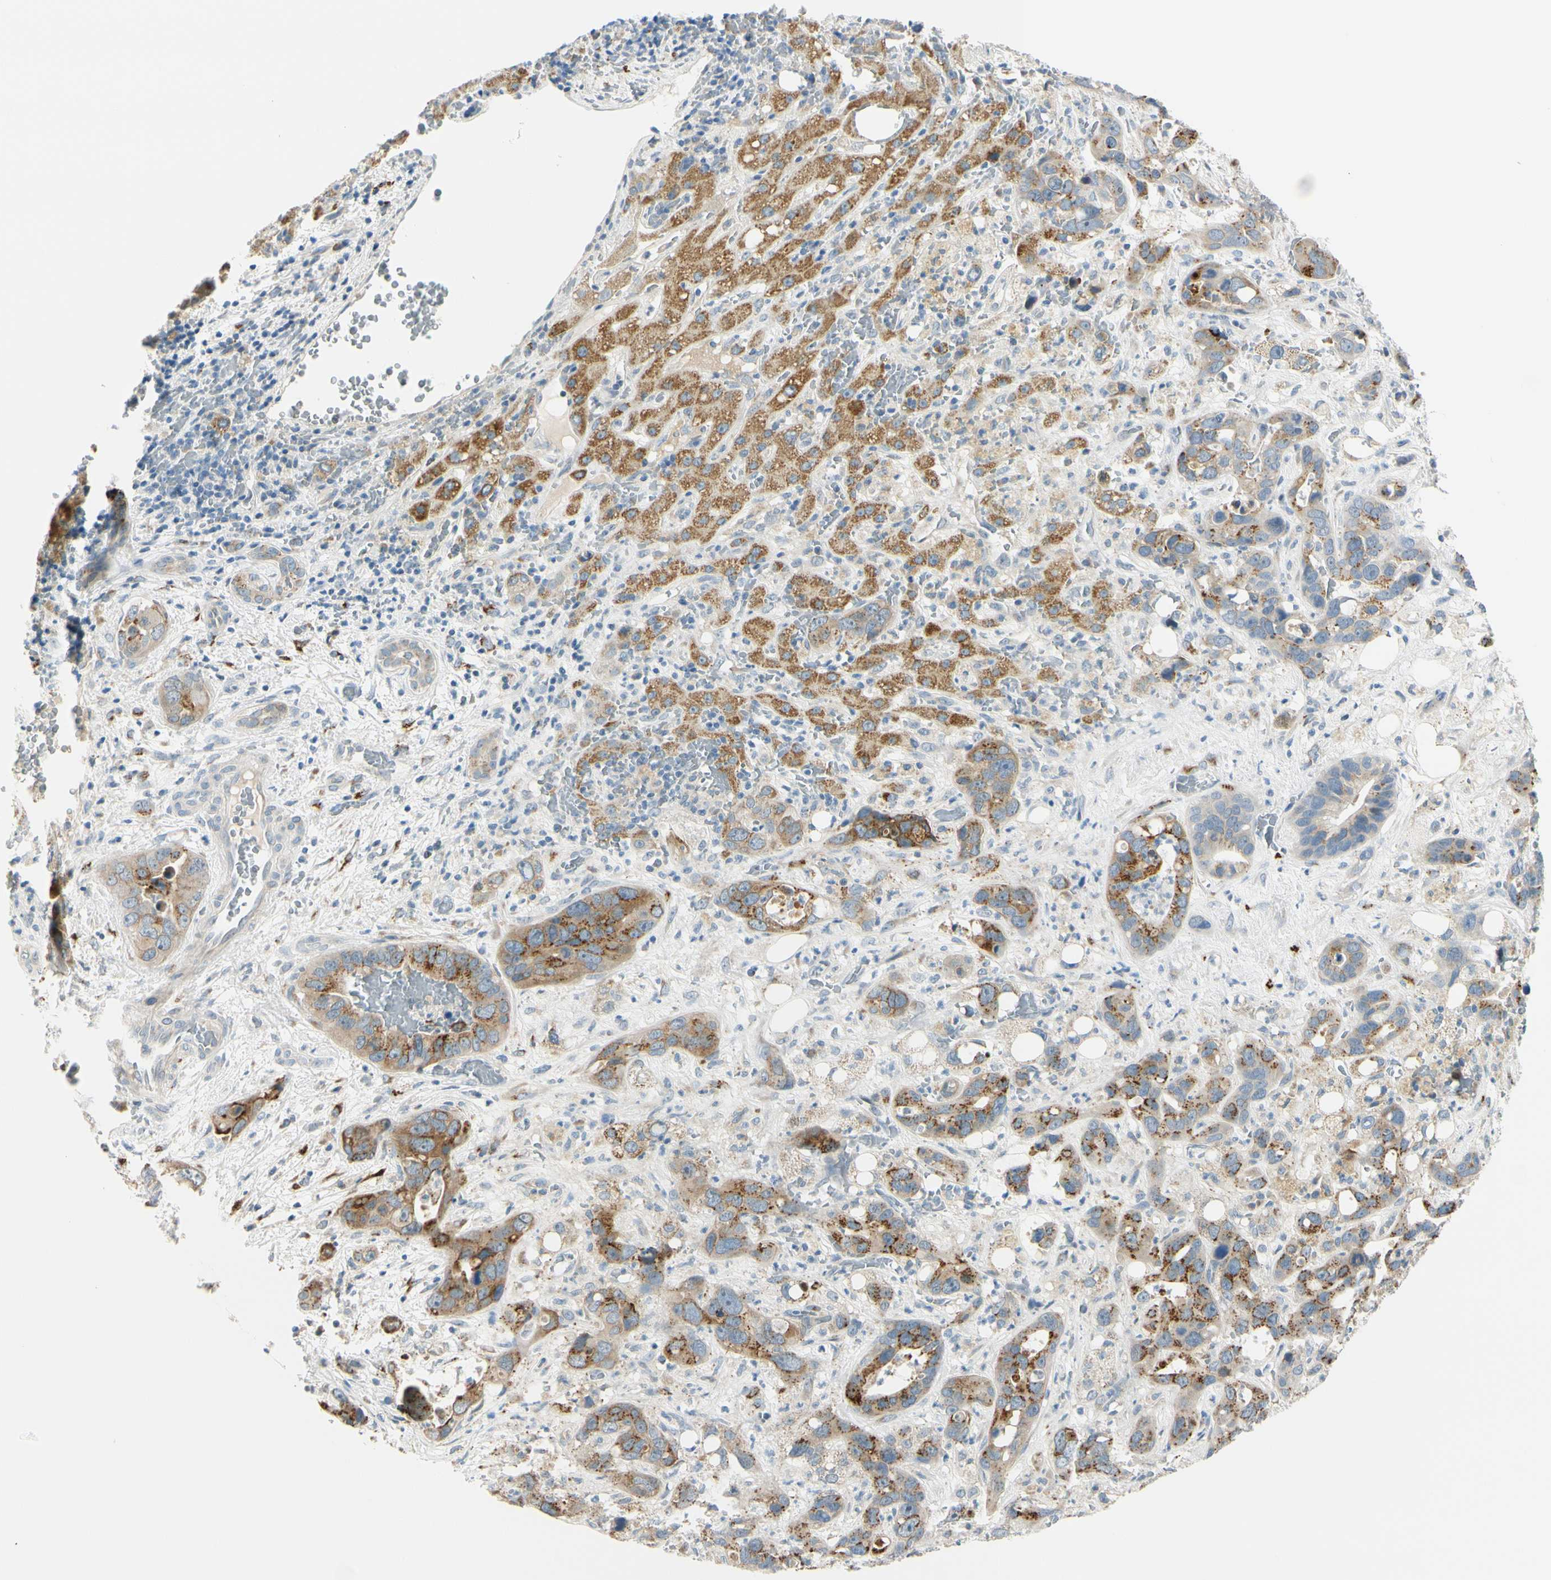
{"staining": {"intensity": "strong", "quantity": ">75%", "location": "cytoplasmic/membranous"}, "tissue": "liver cancer", "cell_type": "Tumor cells", "image_type": "cancer", "snomed": [{"axis": "morphology", "description": "Cholangiocarcinoma"}, {"axis": "topography", "description": "Liver"}], "caption": "Immunohistochemical staining of liver cancer exhibits strong cytoplasmic/membranous protein staining in about >75% of tumor cells.", "gene": "GALNT5", "patient": {"sex": "female", "age": 65}}